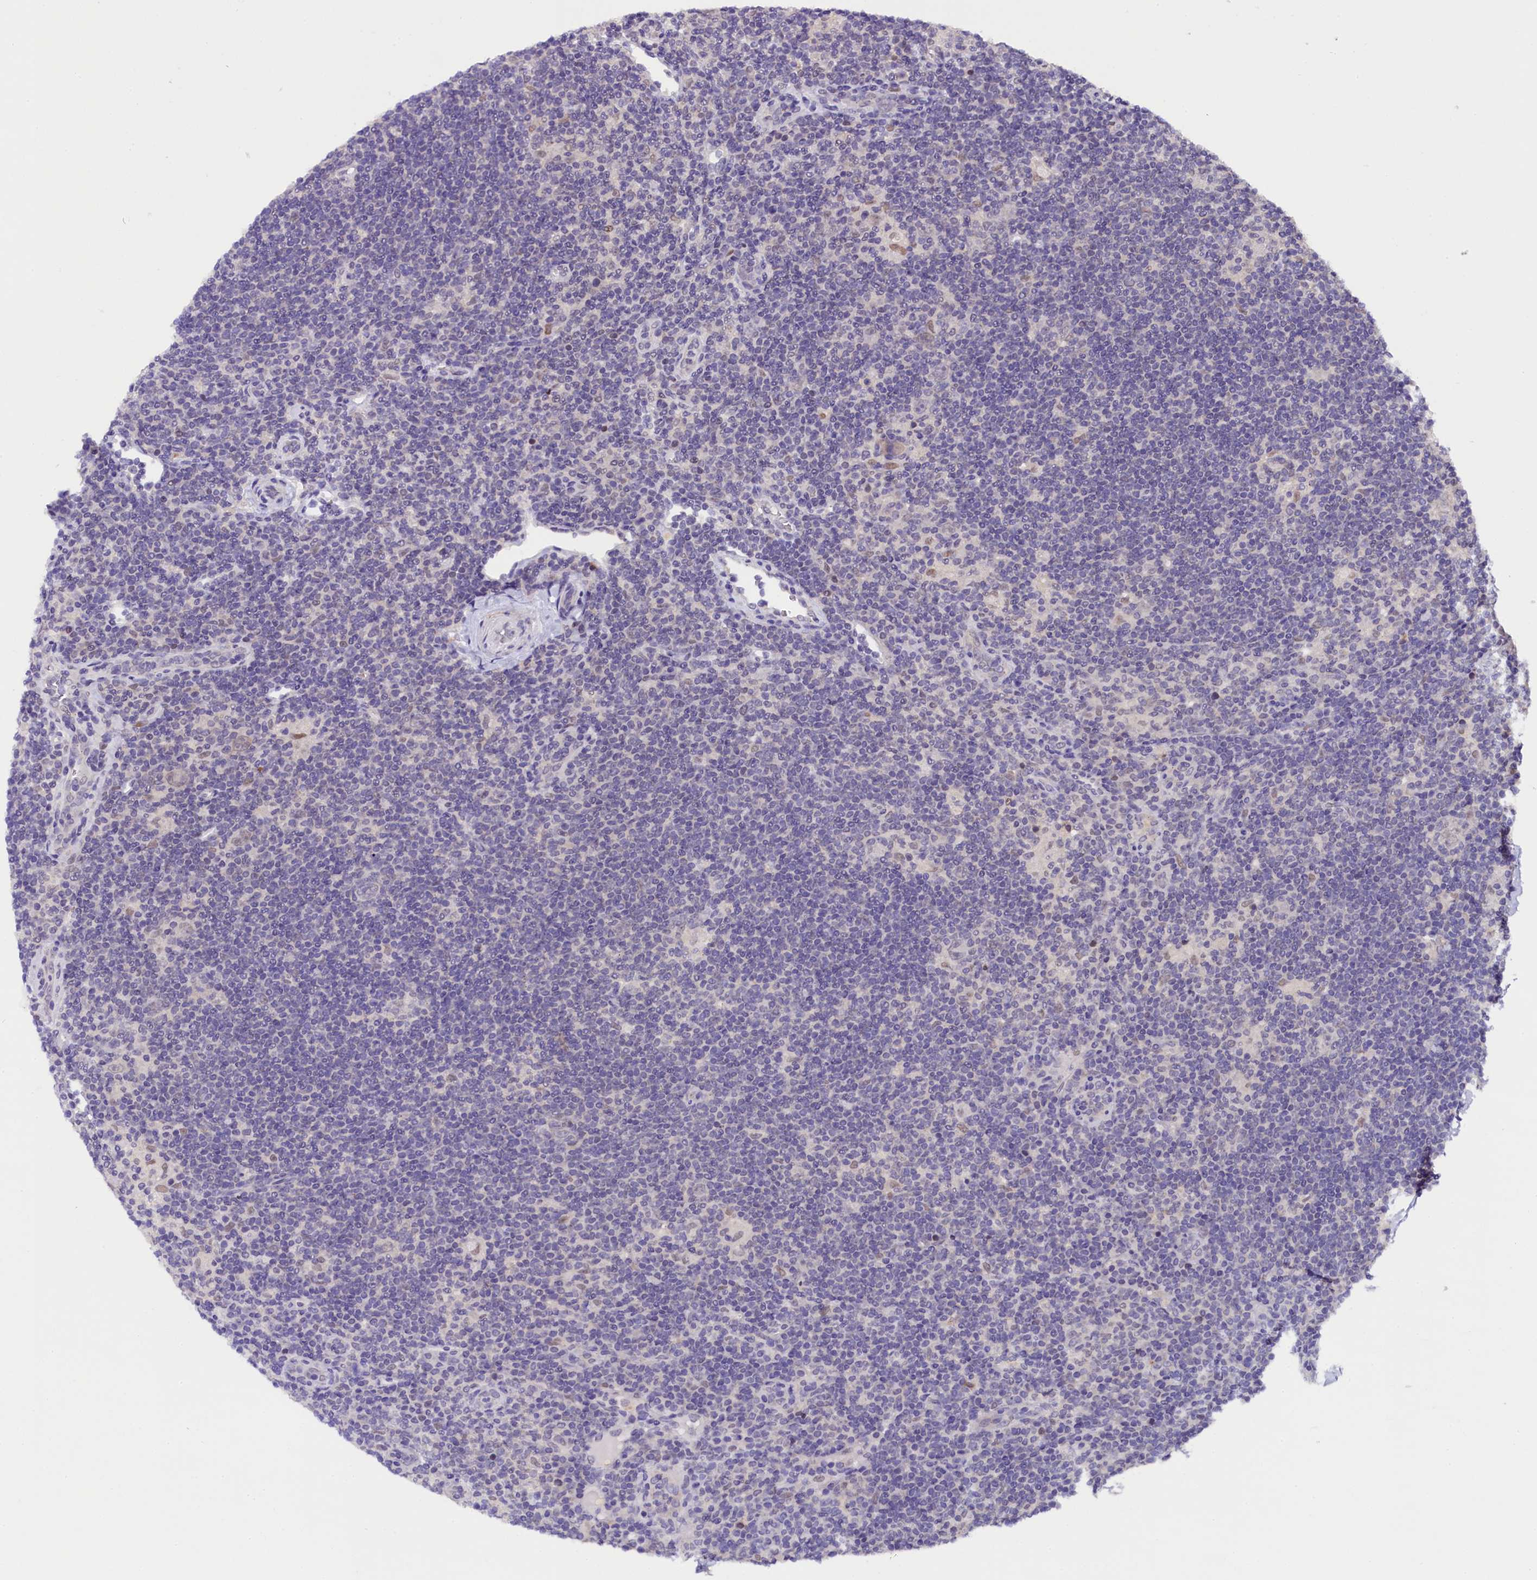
{"staining": {"intensity": "negative", "quantity": "none", "location": "none"}, "tissue": "lymphoma", "cell_type": "Tumor cells", "image_type": "cancer", "snomed": [{"axis": "morphology", "description": "Hodgkin's disease, NOS"}, {"axis": "topography", "description": "Lymph node"}], "caption": "Tumor cells show no significant expression in Hodgkin's disease.", "gene": "IQCN", "patient": {"sex": "female", "age": 57}}